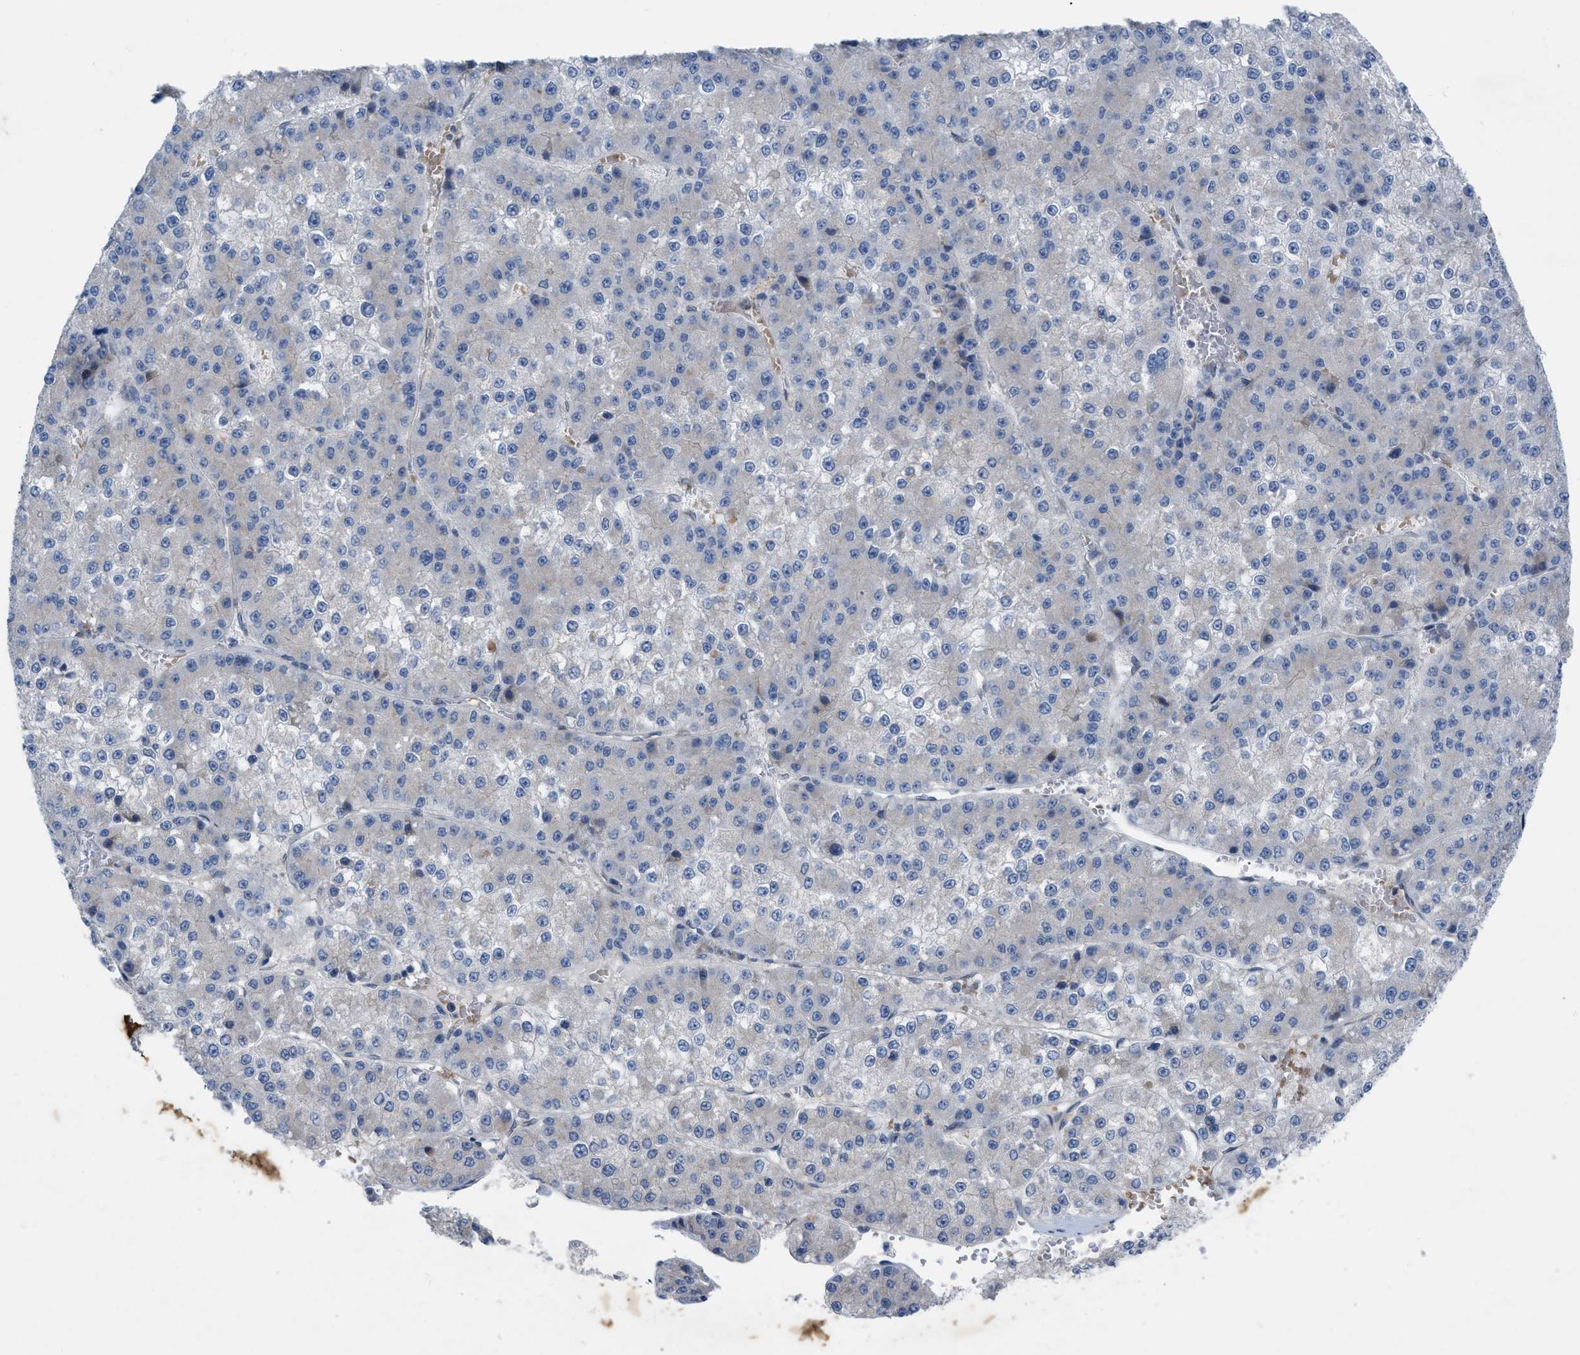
{"staining": {"intensity": "negative", "quantity": "none", "location": "none"}, "tissue": "liver cancer", "cell_type": "Tumor cells", "image_type": "cancer", "snomed": [{"axis": "morphology", "description": "Carcinoma, Hepatocellular, NOS"}, {"axis": "topography", "description": "Liver"}], "caption": "The immunohistochemistry photomicrograph has no significant positivity in tumor cells of hepatocellular carcinoma (liver) tissue. Brightfield microscopy of IHC stained with DAB (brown) and hematoxylin (blue), captured at high magnification.", "gene": "NDEL1", "patient": {"sex": "female", "age": 73}}